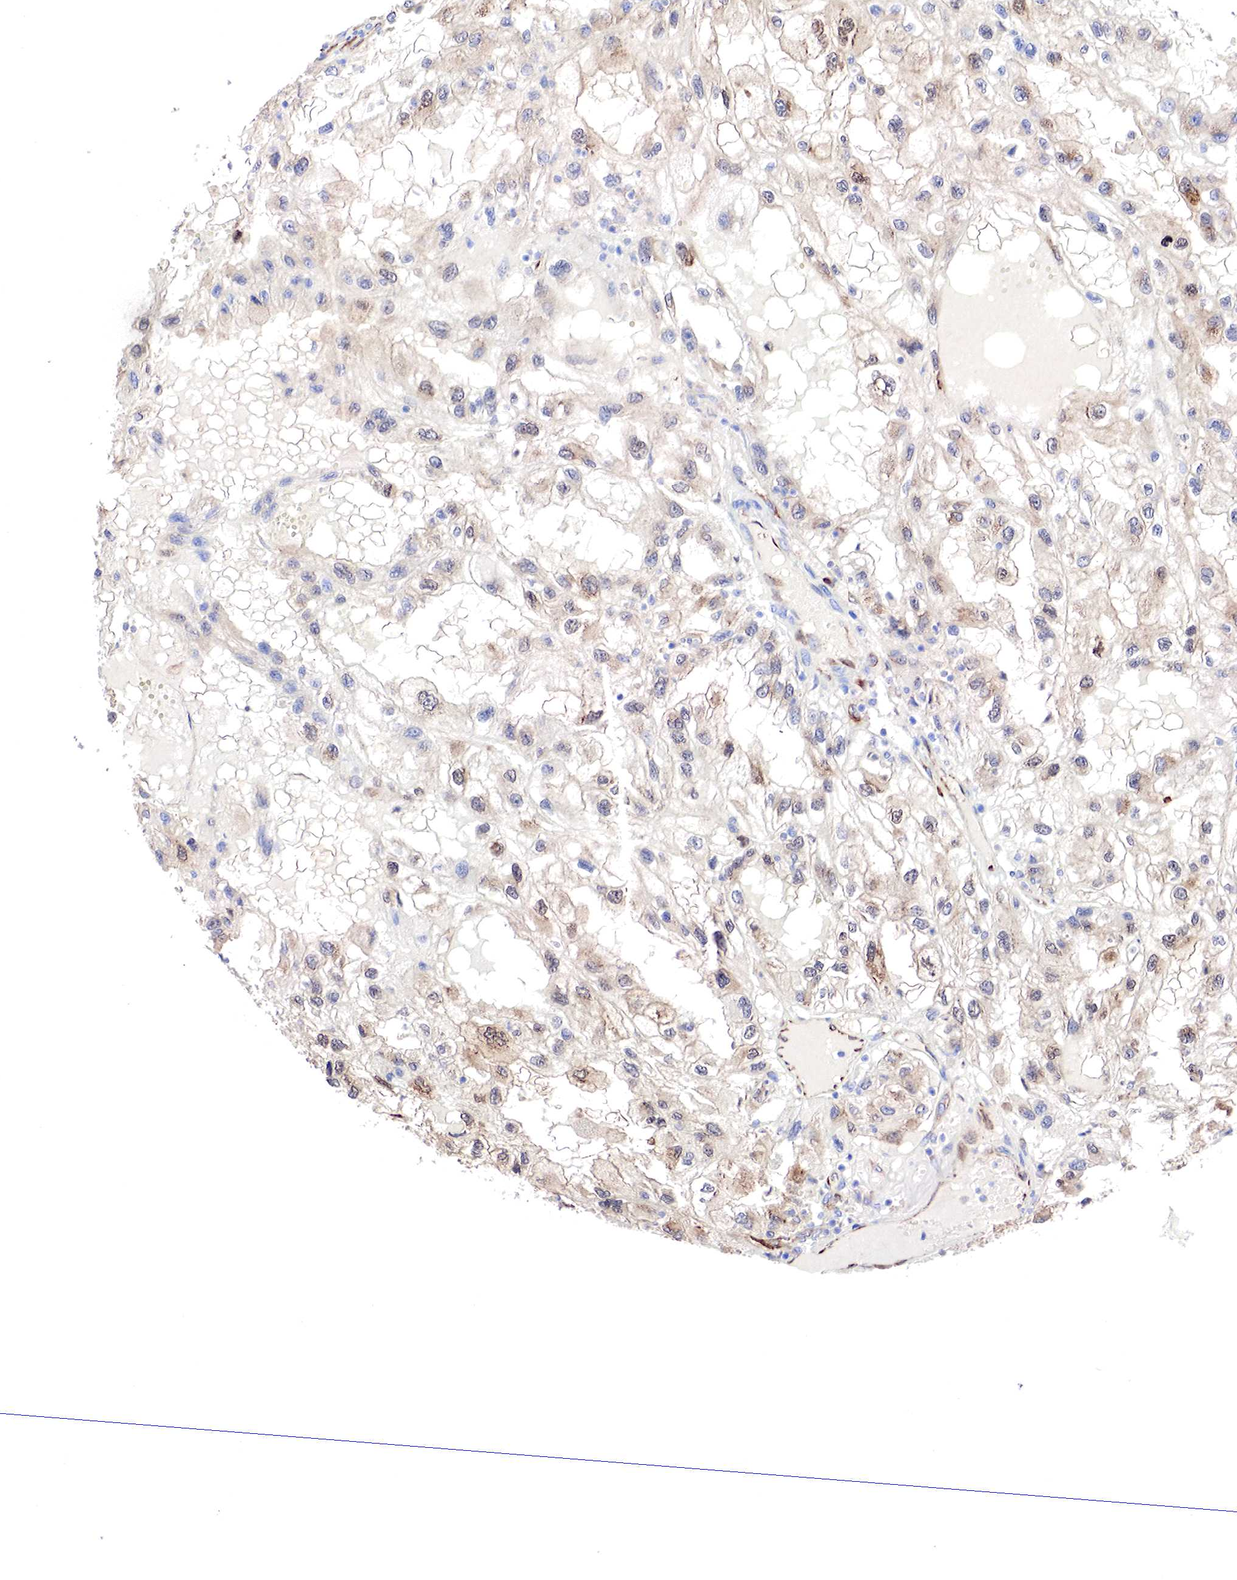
{"staining": {"intensity": "weak", "quantity": "25%-75%", "location": "cytoplasmic/membranous"}, "tissue": "renal cancer", "cell_type": "Tumor cells", "image_type": "cancer", "snomed": [{"axis": "morphology", "description": "Normal tissue, NOS"}, {"axis": "morphology", "description": "Adenocarcinoma, NOS"}, {"axis": "topography", "description": "Kidney"}], "caption": "Renal adenocarcinoma stained for a protein (brown) reveals weak cytoplasmic/membranous positive expression in approximately 25%-75% of tumor cells.", "gene": "RDX", "patient": {"sex": "male", "age": 71}}